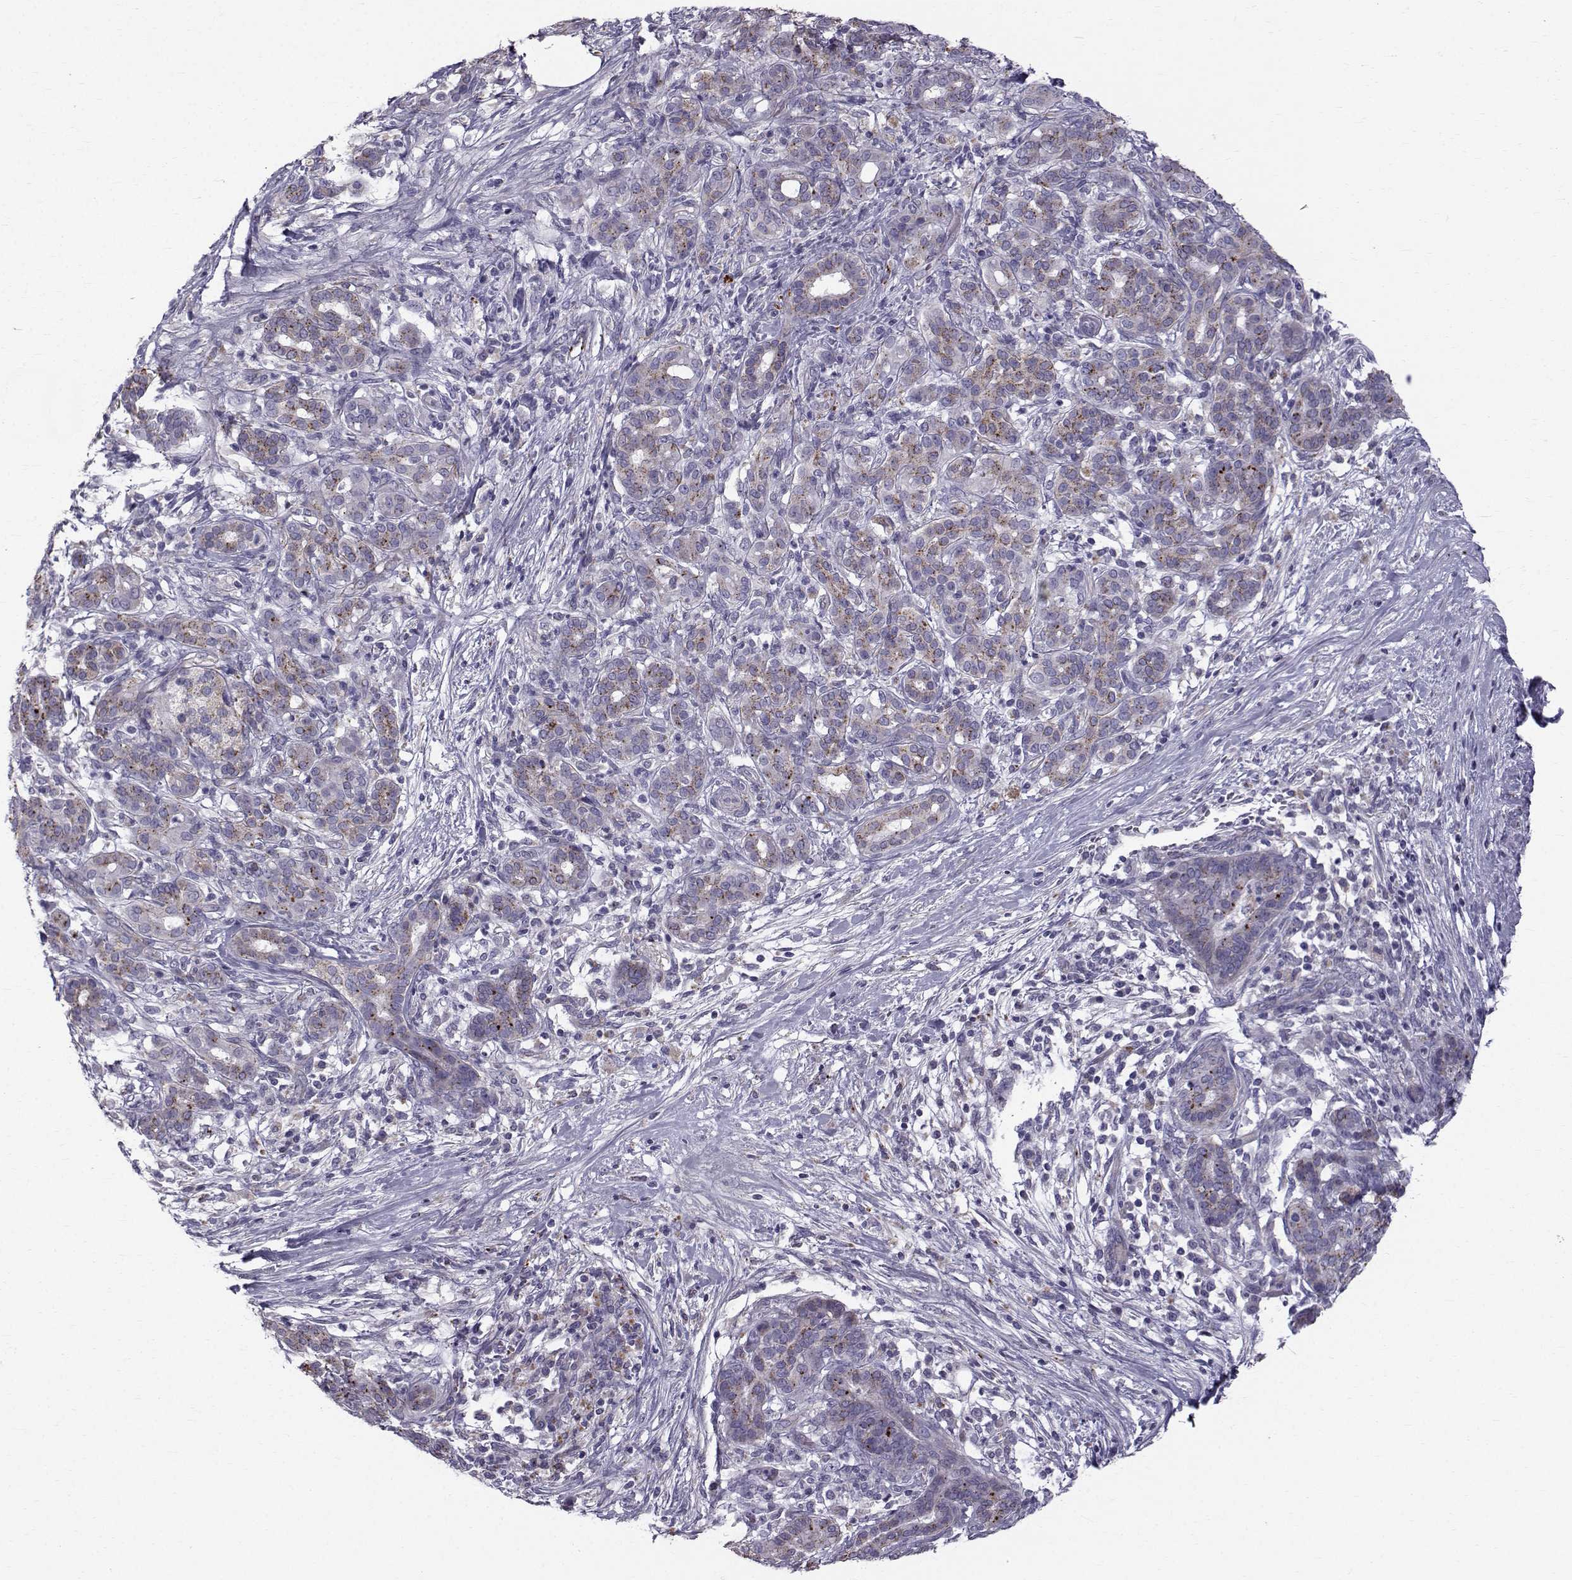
{"staining": {"intensity": "moderate", "quantity": "25%-75%", "location": "cytoplasmic/membranous"}, "tissue": "pancreatic cancer", "cell_type": "Tumor cells", "image_type": "cancer", "snomed": [{"axis": "morphology", "description": "Adenocarcinoma, NOS"}, {"axis": "topography", "description": "Pancreas"}], "caption": "This histopathology image demonstrates immunohistochemistry (IHC) staining of human pancreatic cancer (adenocarcinoma), with medium moderate cytoplasmic/membranous expression in about 25%-75% of tumor cells.", "gene": "CALCR", "patient": {"sex": "male", "age": 44}}